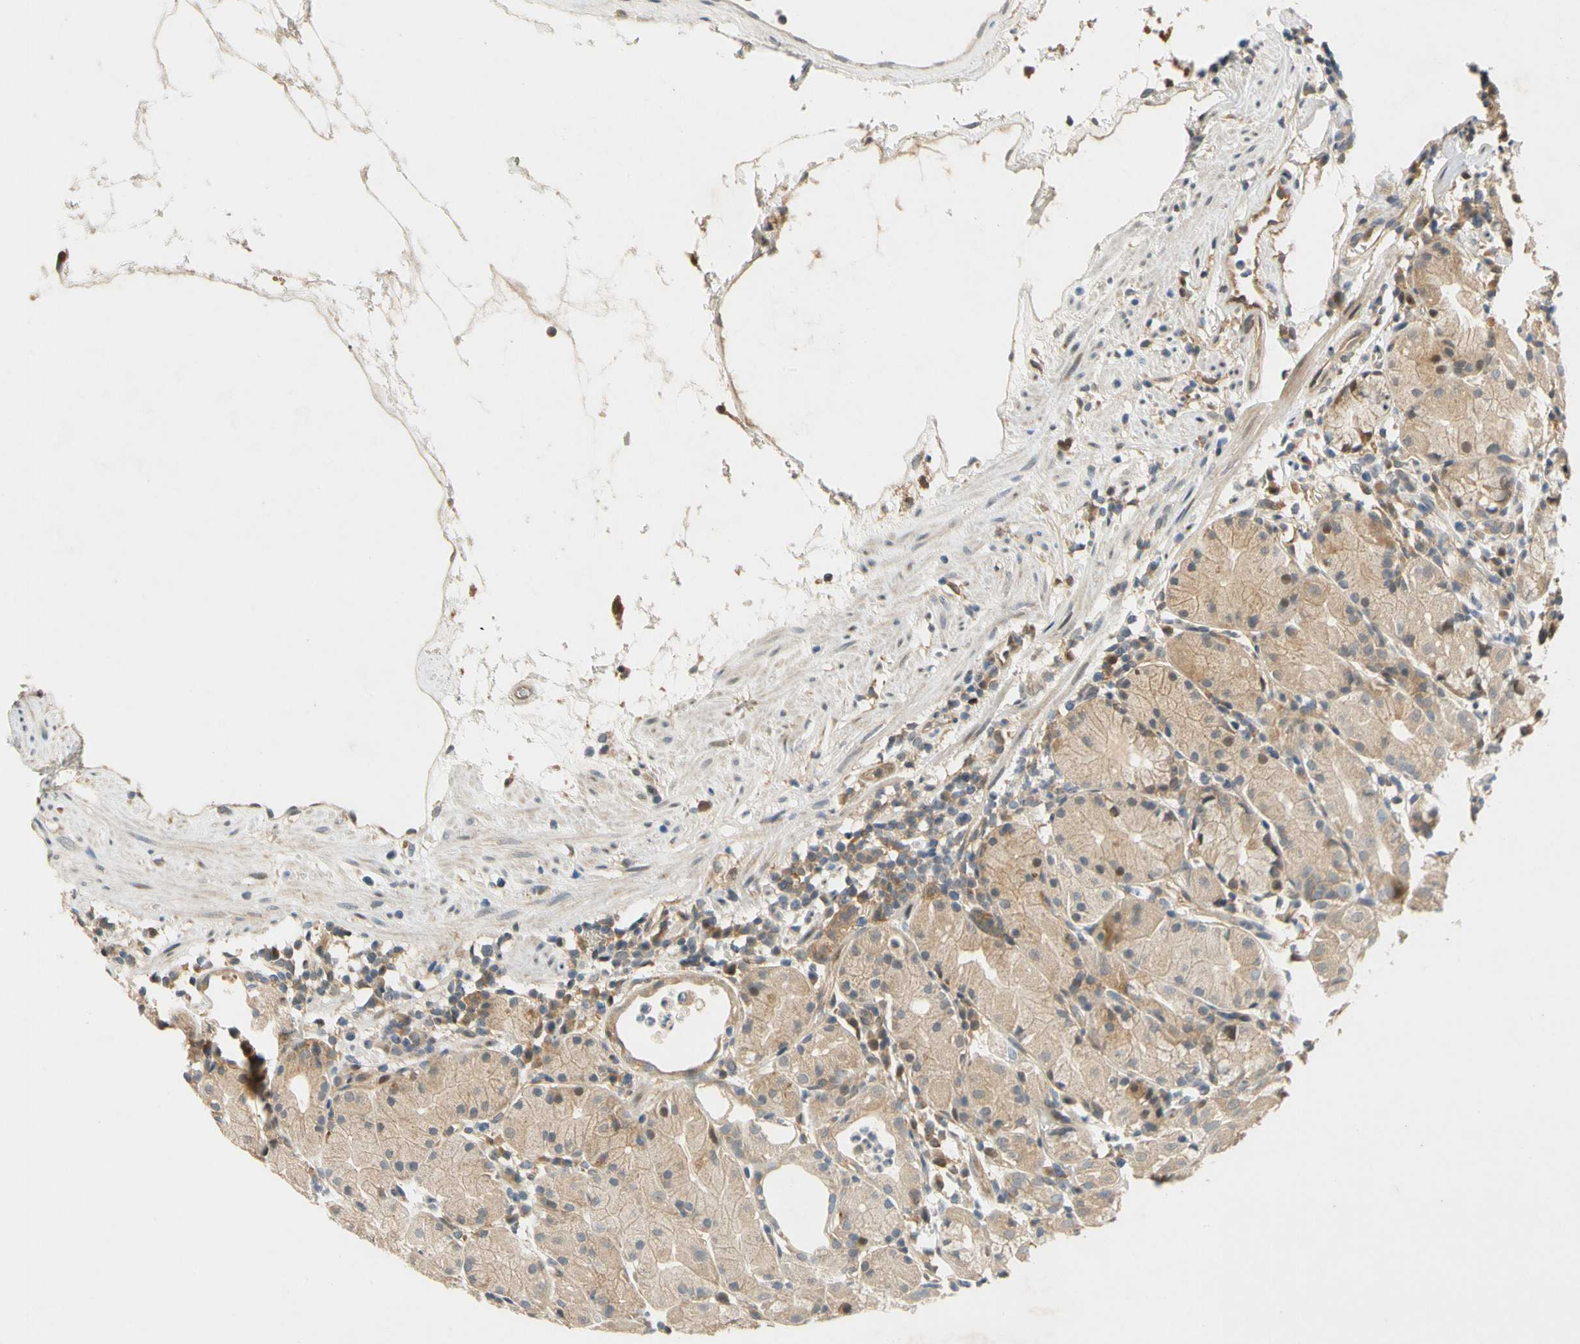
{"staining": {"intensity": "weak", "quantity": ">75%", "location": "cytoplasmic/membranous"}, "tissue": "stomach", "cell_type": "Glandular cells", "image_type": "normal", "snomed": [{"axis": "morphology", "description": "Normal tissue, NOS"}, {"axis": "topography", "description": "Stomach"}, {"axis": "topography", "description": "Stomach, lower"}], "caption": "A brown stain labels weak cytoplasmic/membranous staining of a protein in glandular cells of unremarkable human stomach. (brown staining indicates protein expression, while blue staining denotes nuclei).", "gene": "GATD1", "patient": {"sex": "female", "age": 75}}